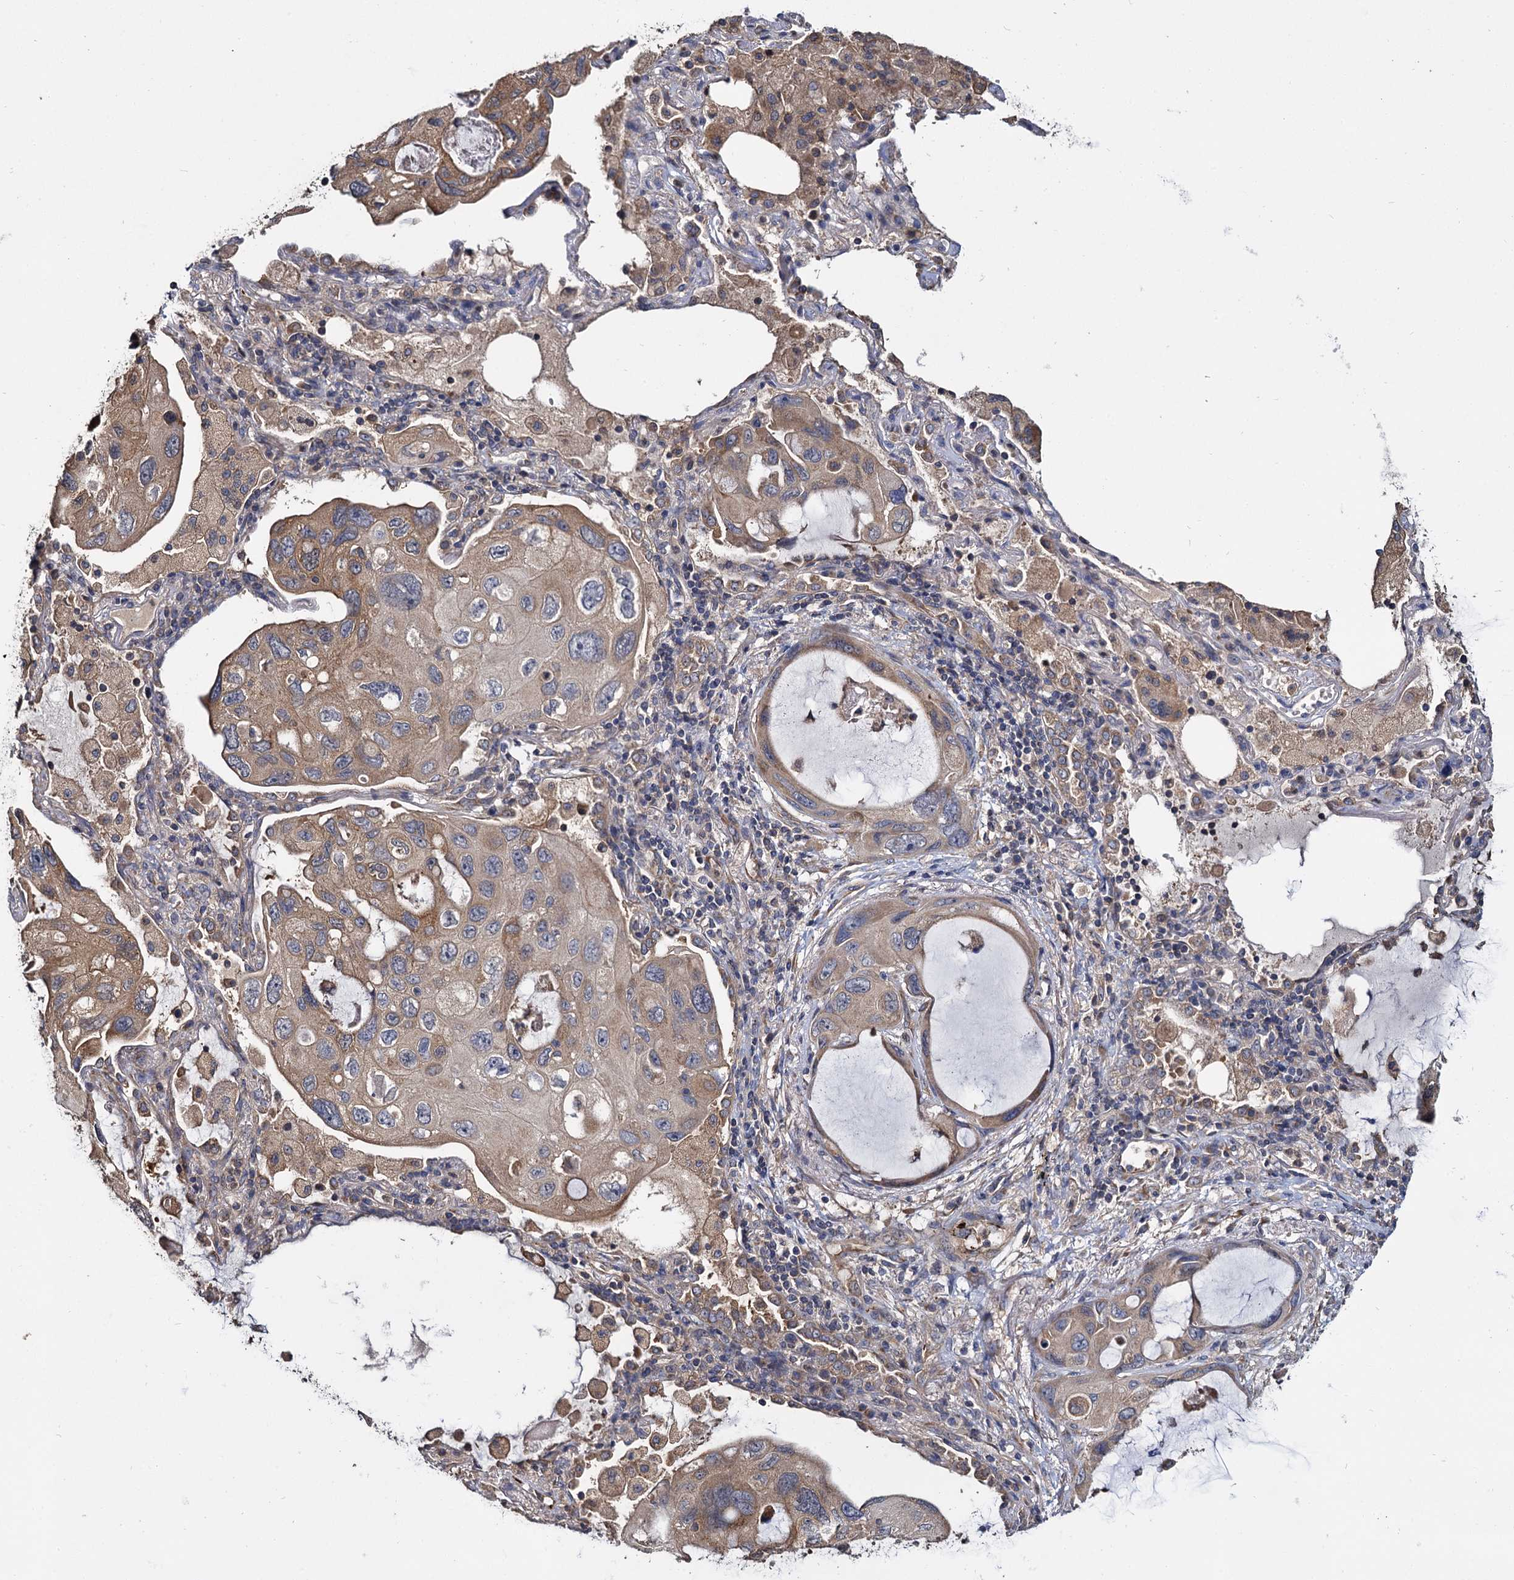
{"staining": {"intensity": "weak", "quantity": ">75%", "location": "cytoplasmic/membranous"}, "tissue": "lung cancer", "cell_type": "Tumor cells", "image_type": "cancer", "snomed": [{"axis": "morphology", "description": "Squamous cell carcinoma, NOS"}, {"axis": "topography", "description": "Lung"}], "caption": "Human lung squamous cell carcinoma stained with a brown dye displays weak cytoplasmic/membranous positive positivity in about >75% of tumor cells.", "gene": "CEP192", "patient": {"sex": "female", "age": 73}}